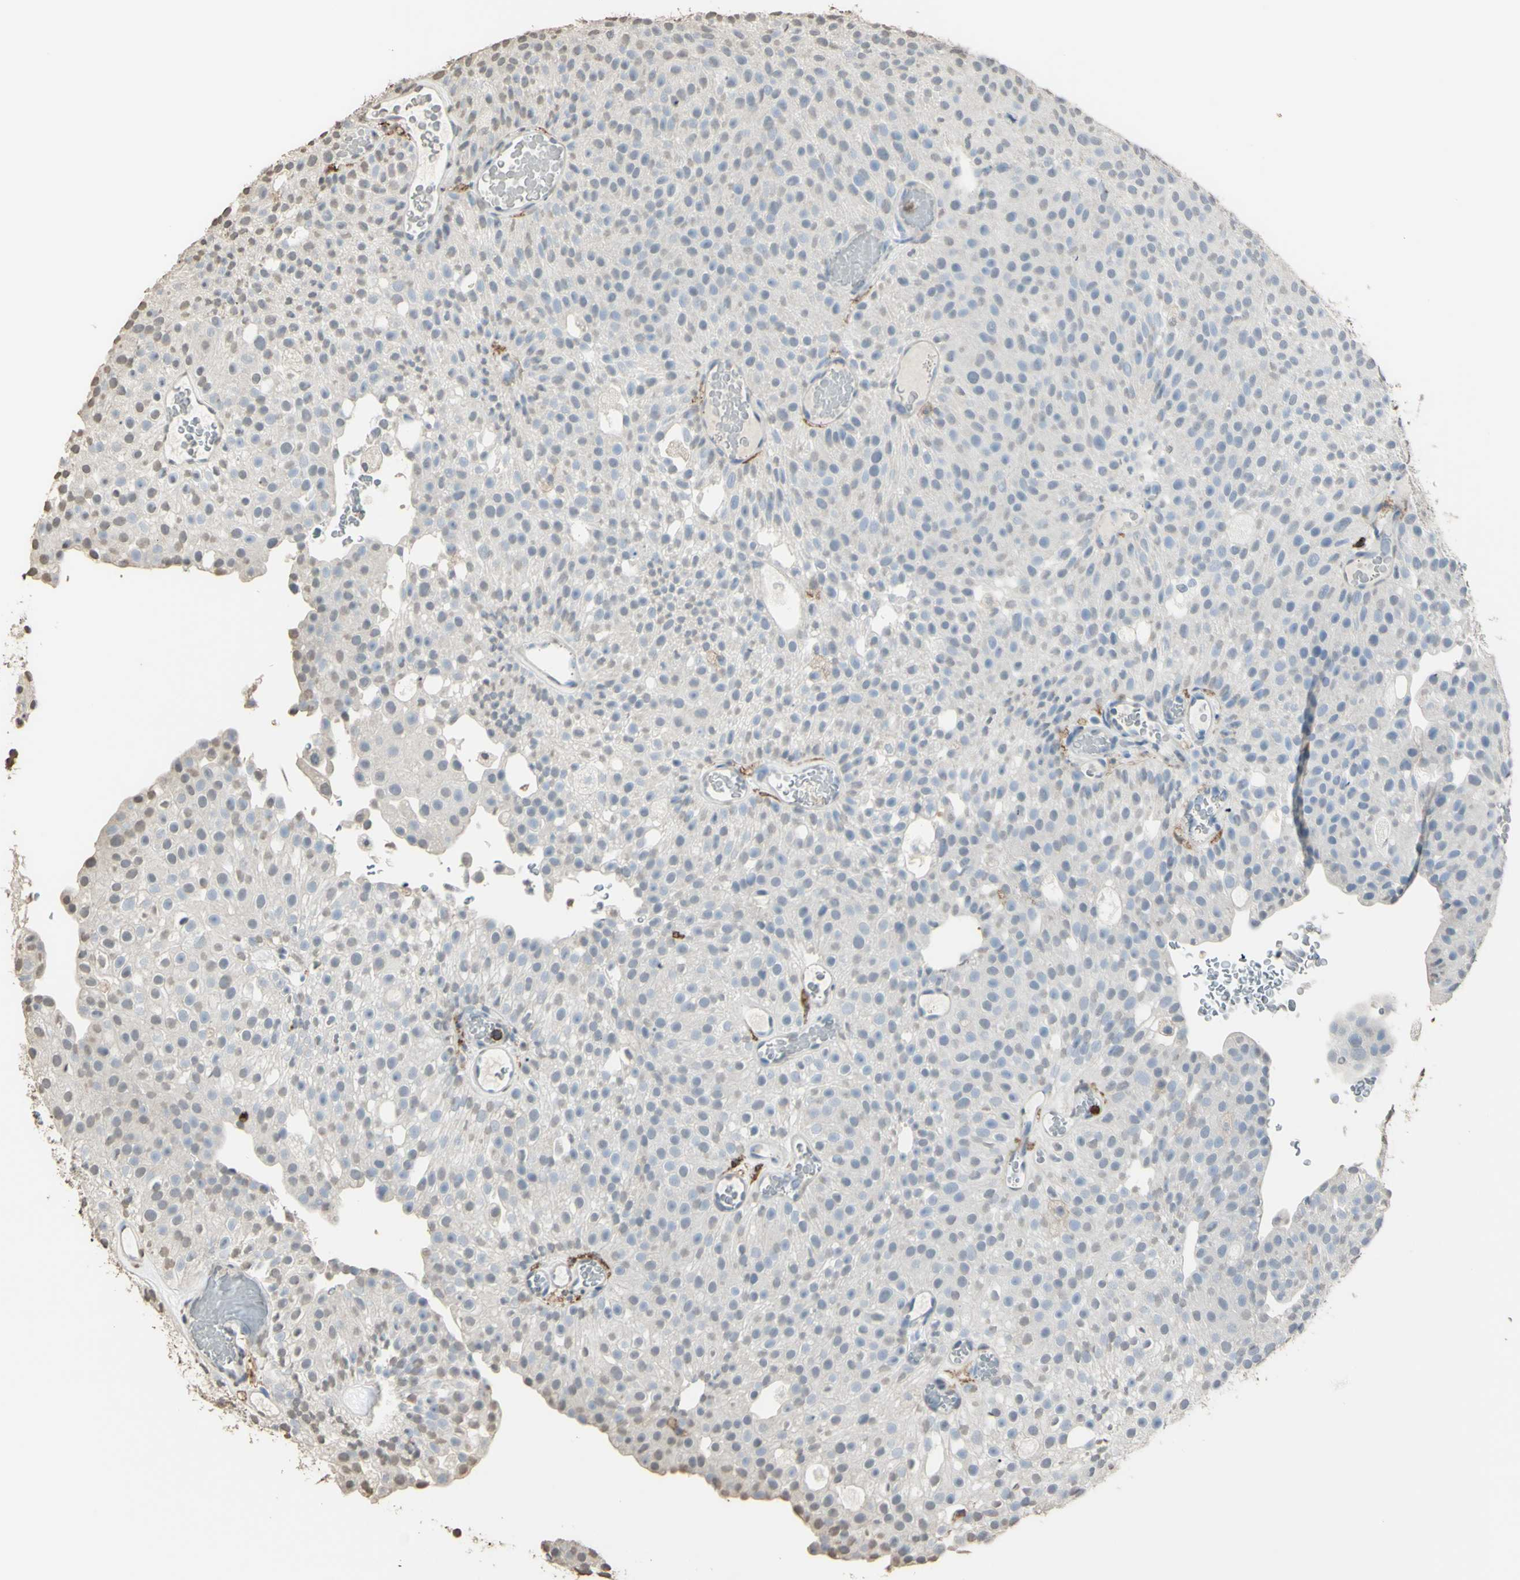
{"staining": {"intensity": "negative", "quantity": "none", "location": "none"}, "tissue": "urothelial cancer", "cell_type": "Tumor cells", "image_type": "cancer", "snomed": [{"axis": "morphology", "description": "Urothelial carcinoma, Low grade"}, {"axis": "topography", "description": "Urinary bladder"}], "caption": "A high-resolution histopathology image shows immunohistochemistry (IHC) staining of low-grade urothelial carcinoma, which reveals no significant staining in tumor cells.", "gene": "PSTPIP1", "patient": {"sex": "male", "age": 78}}